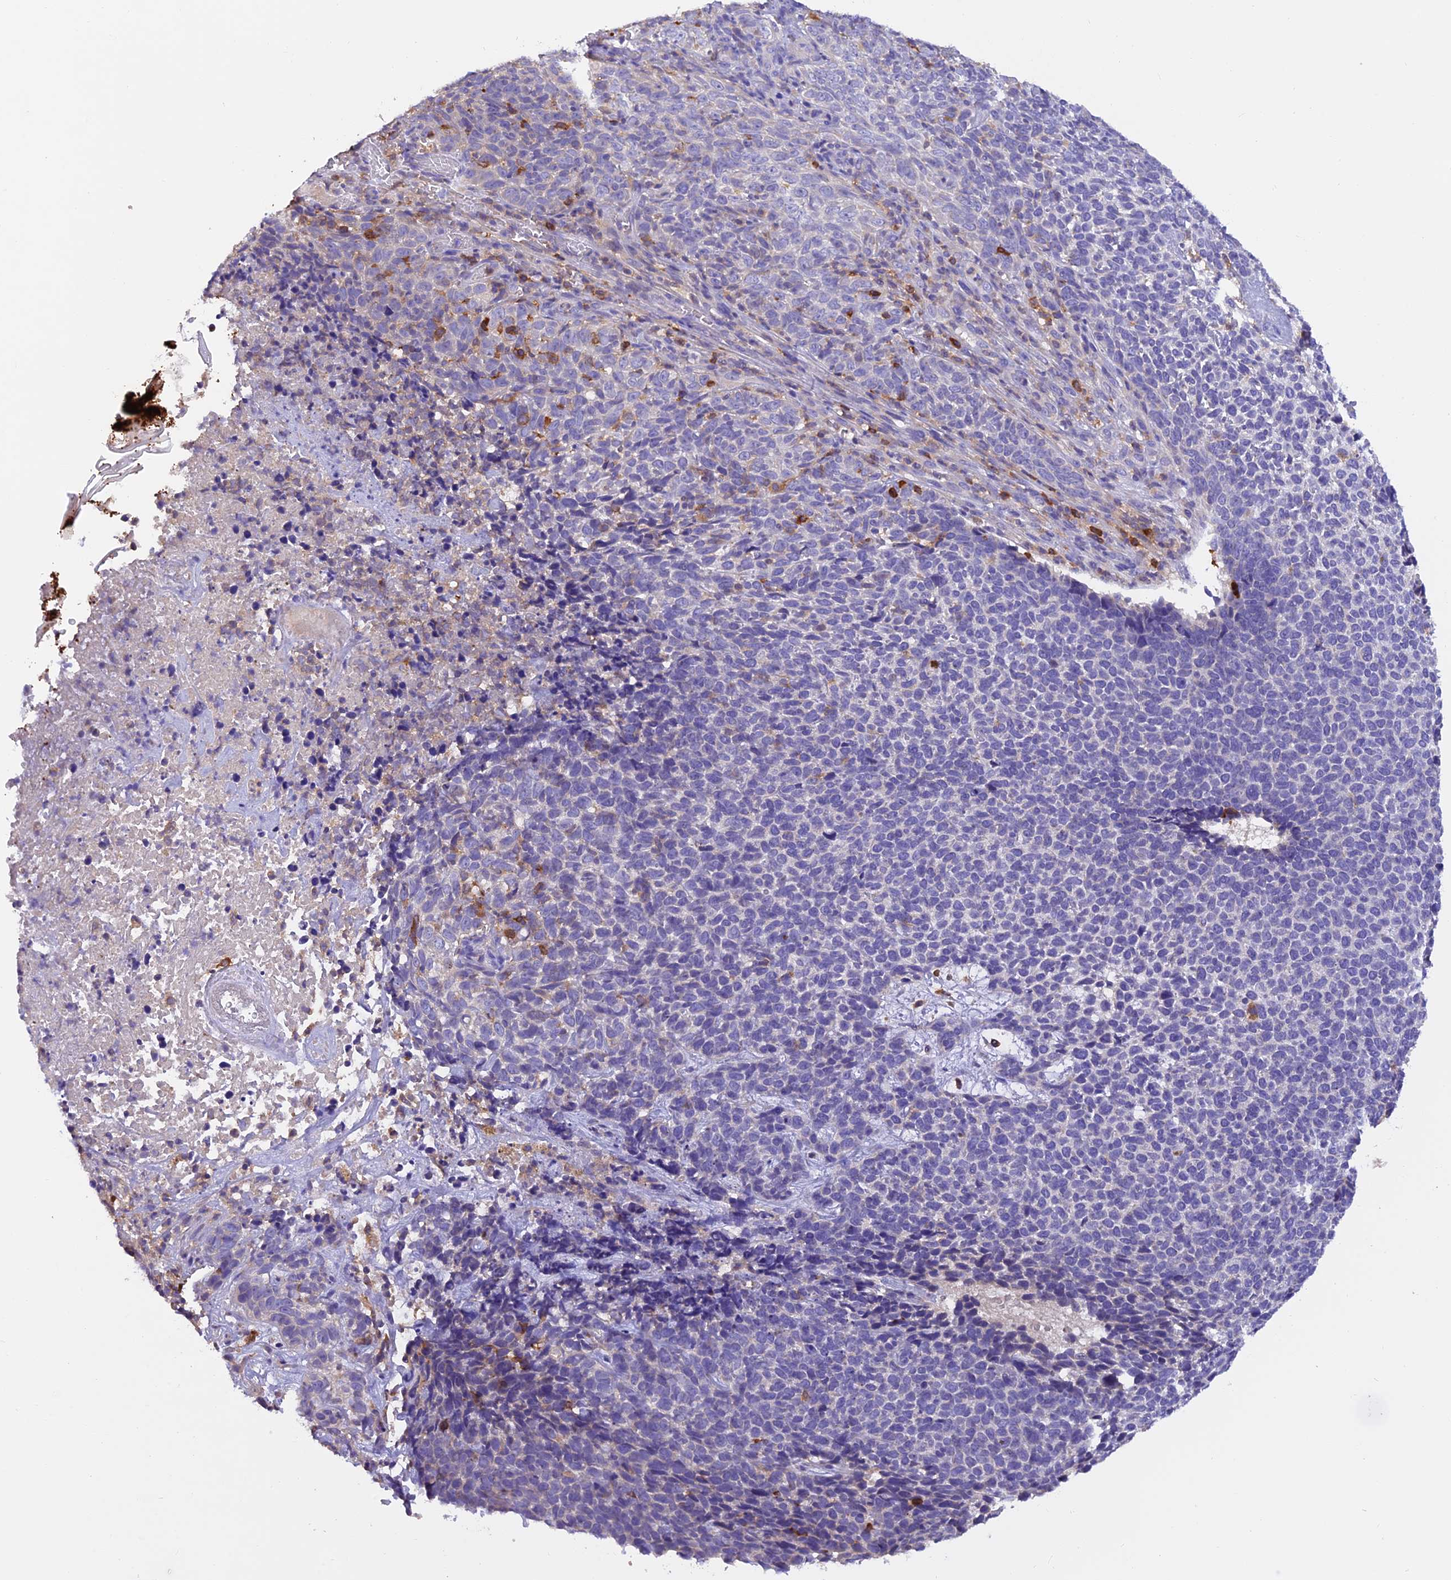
{"staining": {"intensity": "negative", "quantity": "none", "location": "none"}, "tissue": "skin cancer", "cell_type": "Tumor cells", "image_type": "cancer", "snomed": [{"axis": "morphology", "description": "Basal cell carcinoma"}, {"axis": "topography", "description": "Skin"}], "caption": "Skin basal cell carcinoma stained for a protein using immunohistochemistry (IHC) displays no staining tumor cells.", "gene": "LPXN", "patient": {"sex": "female", "age": 84}}